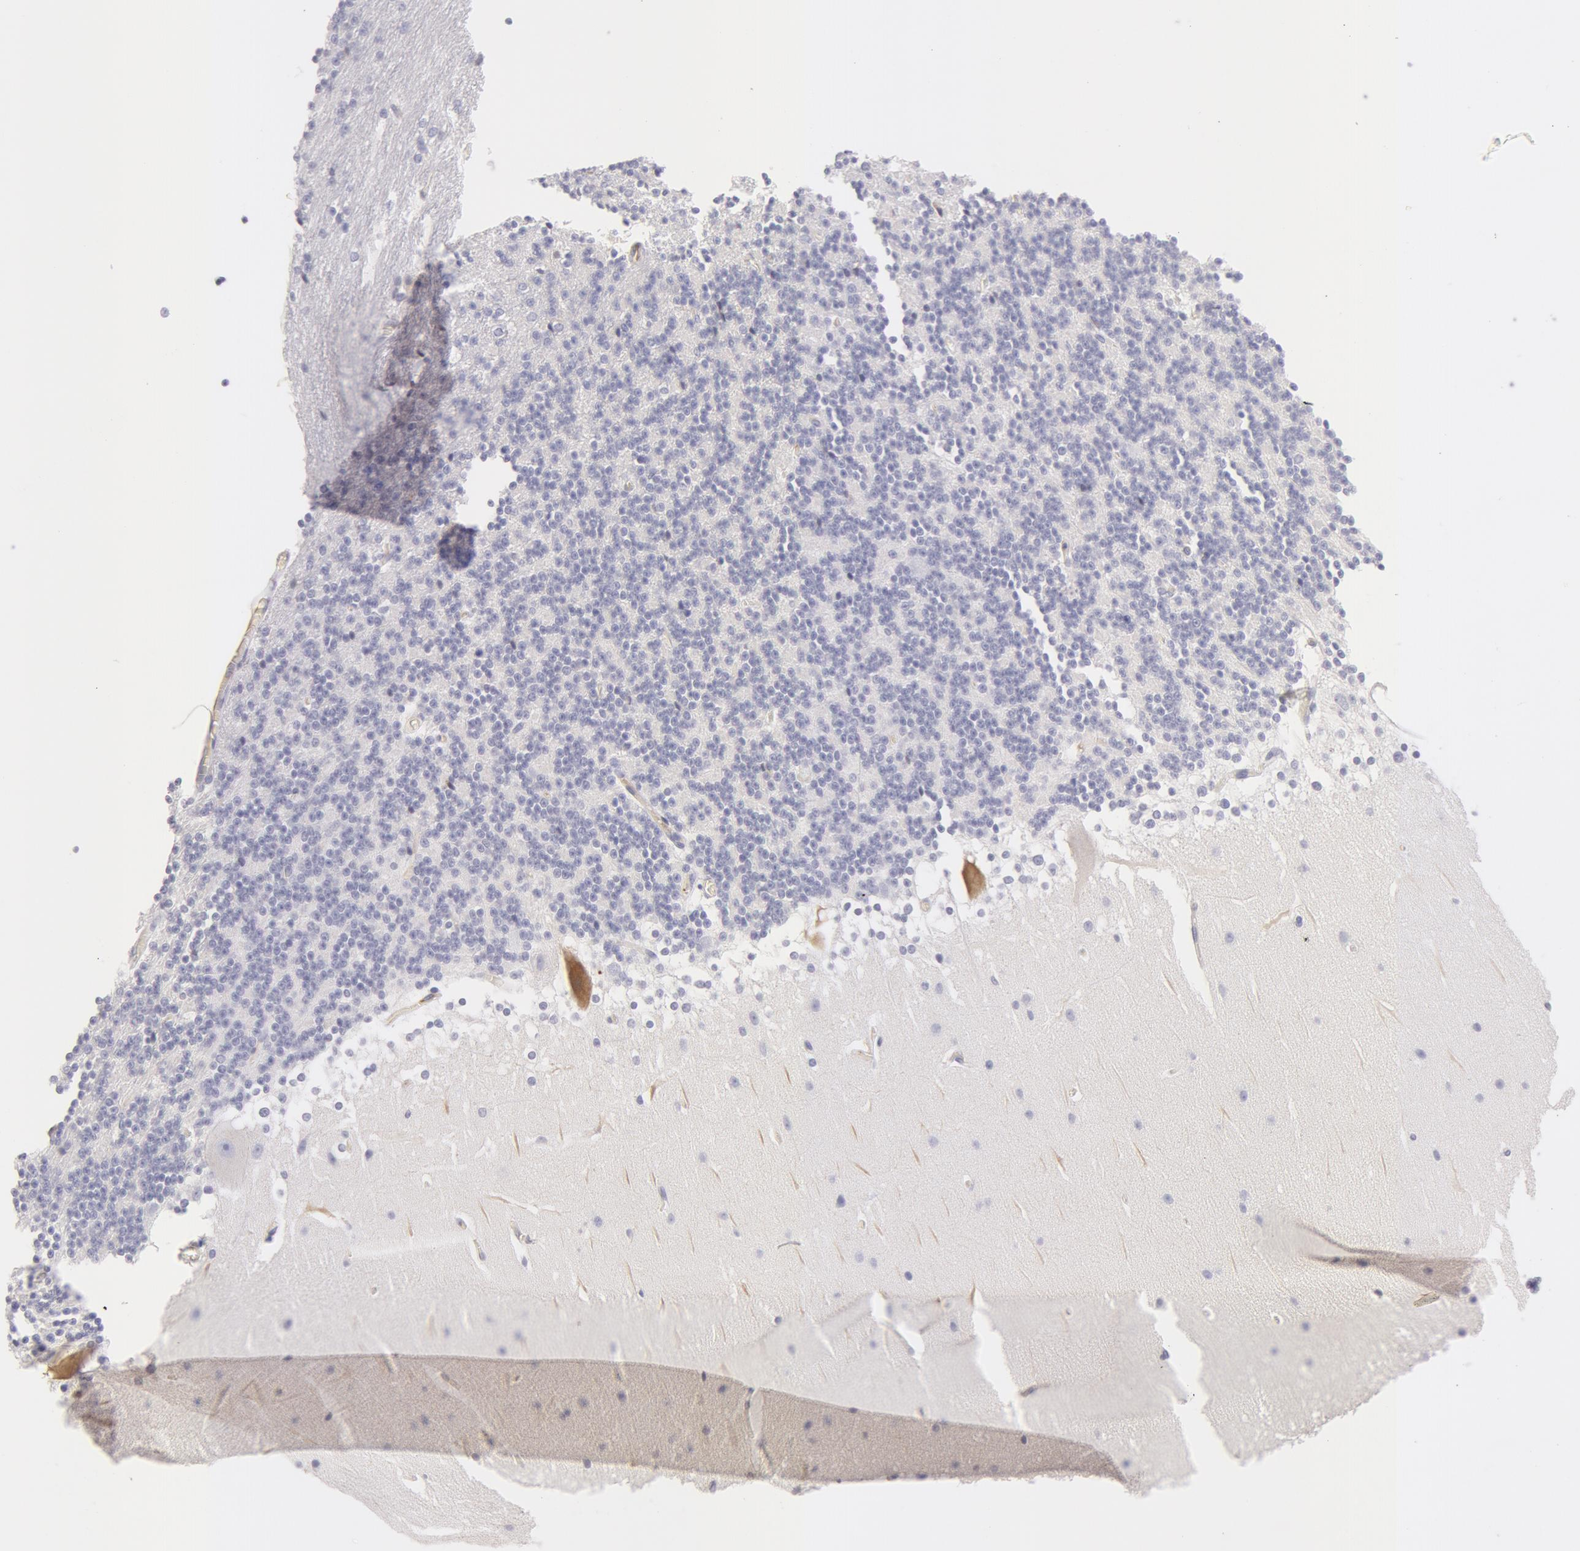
{"staining": {"intensity": "negative", "quantity": "none", "location": "none"}, "tissue": "cerebellum", "cell_type": "Cells in granular layer", "image_type": "normal", "snomed": [{"axis": "morphology", "description": "Normal tissue, NOS"}, {"axis": "topography", "description": "Cerebellum"}], "caption": "Immunohistochemistry micrograph of normal cerebellum: cerebellum stained with DAB (3,3'-diaminobenzidine) reveals no significant protein expression in cells in granular layer.", "gene": "AHSG", "patient": {"sex": "female", "age": 19}}